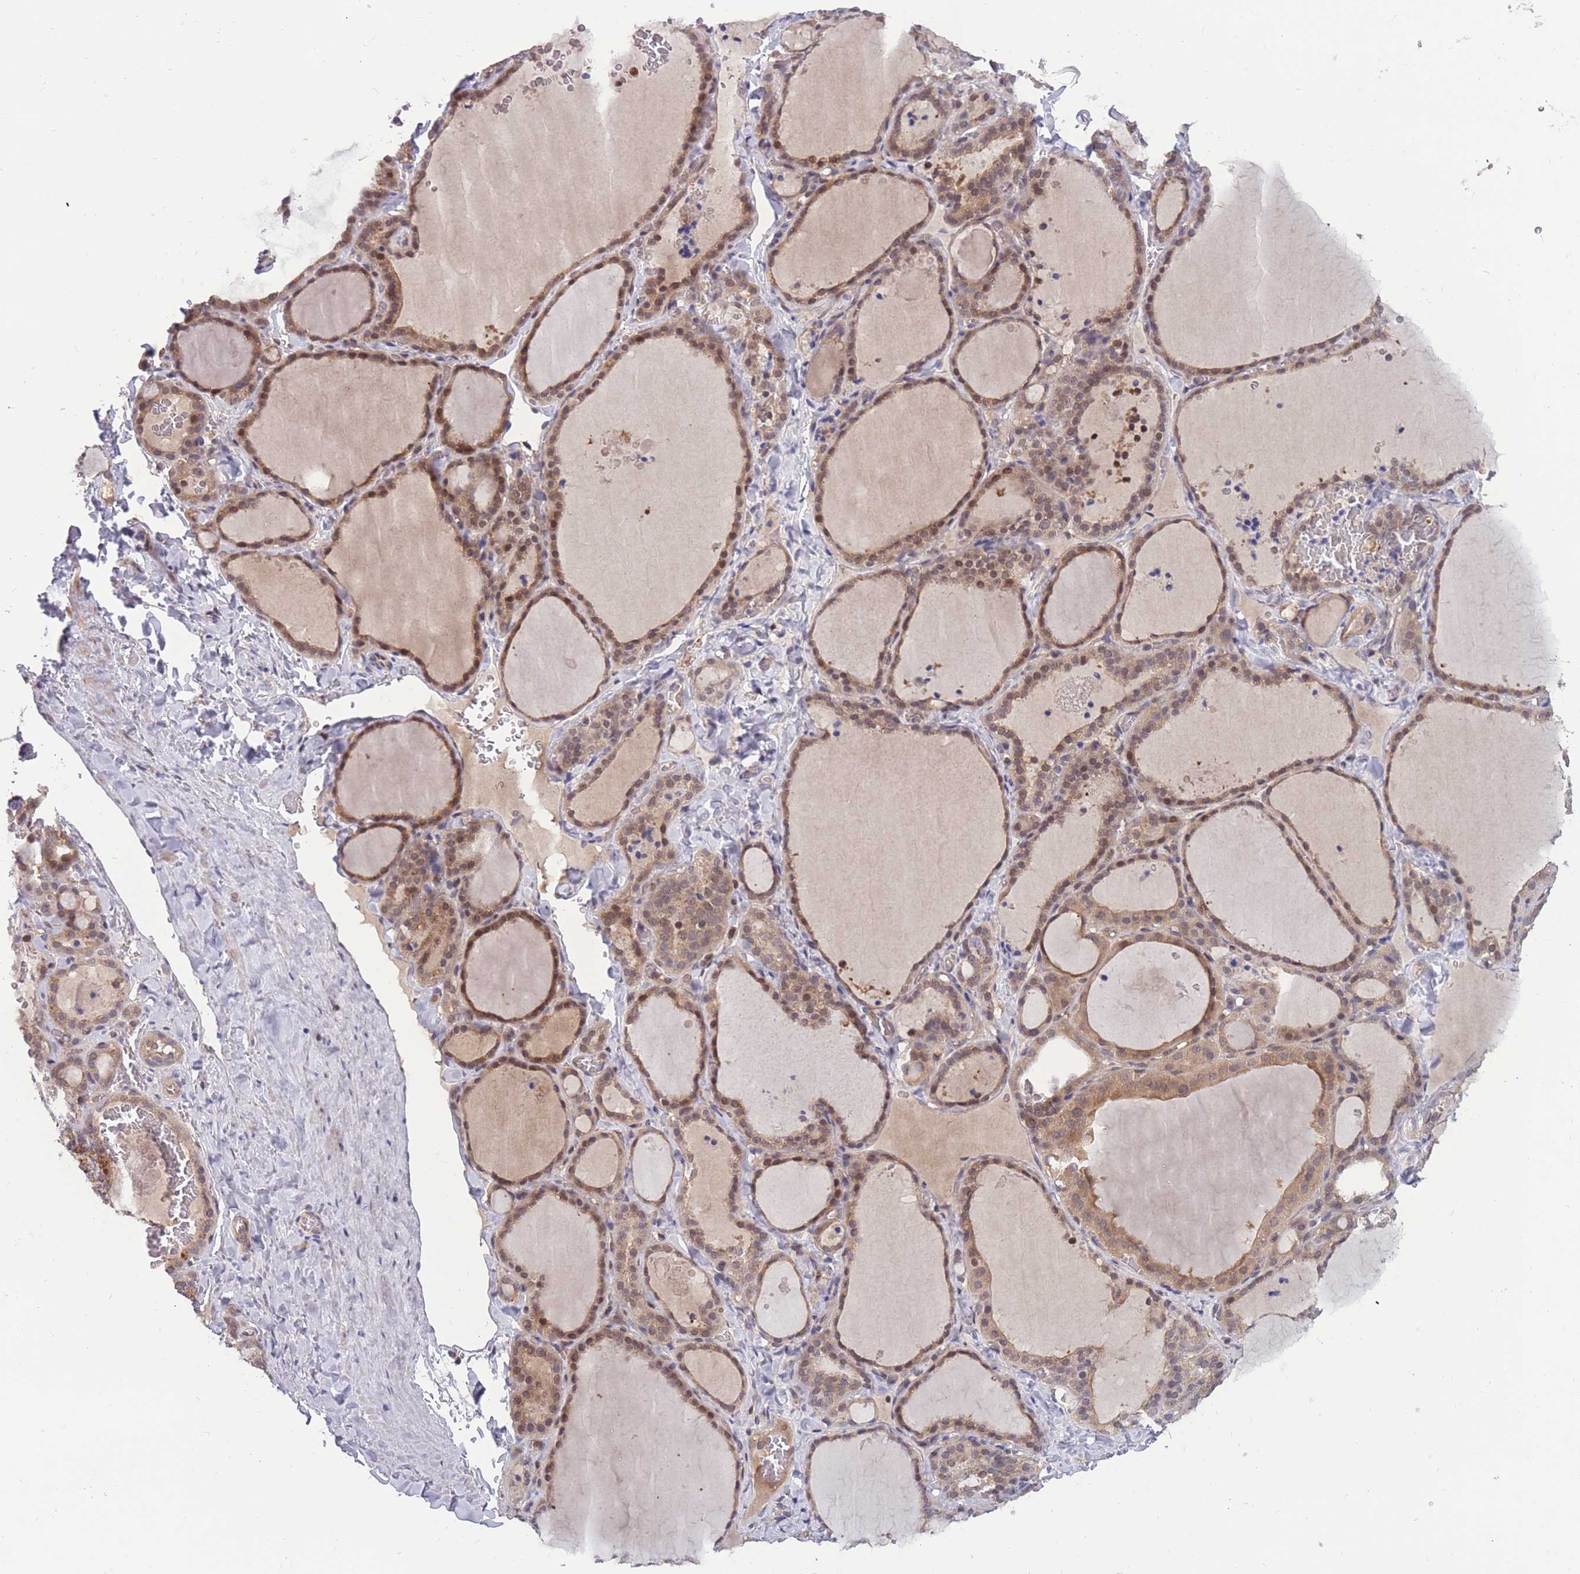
{"staining": {"intensity": "moderate", "quantity": ">75%", "location": "cytoplasmic/membranous"}, "tissue": "thyroid gland", "cell_type": "Glandular cells", "image_type": "normal", "snomed": [{"axis": "morphology", "description": "Normal tissue, NOS"}, {"axis": "topography", "description": "Thyroid gland"}], "caption": "Immunohistochemistry photomicrograph of normal human thyroid gland stained for a protein (brown), which exhibits medium levels of moderate cytoplasmic/membranous expression in approximately >75% of glandular cells.", "gene": "UBE2NL", "patient": {"sex": "female", "age": 22}}